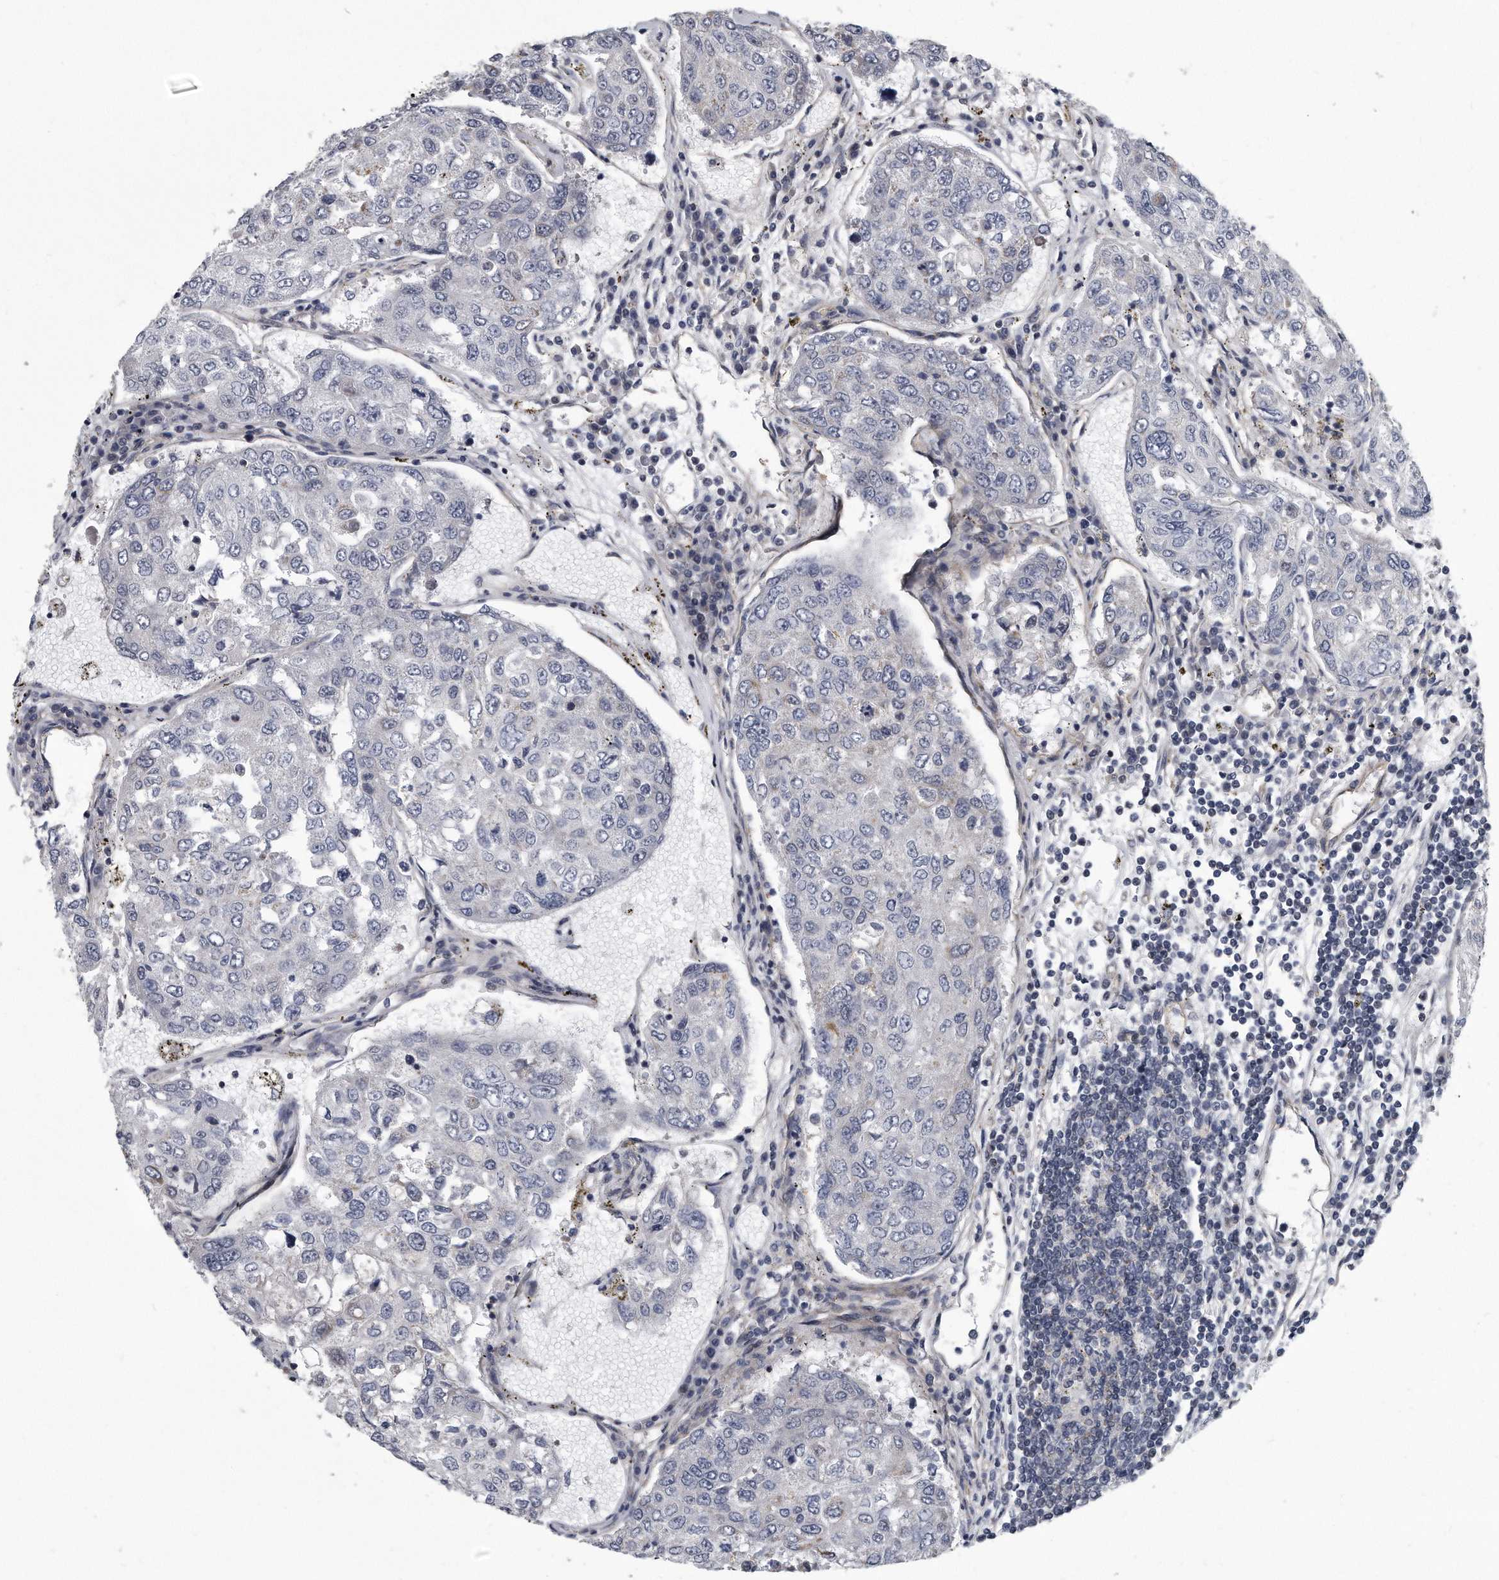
{"staining": {"intensity": "negative", "quantity": "none", "location": "none"}, "tissue": "urothelial cancer", "cell_type": "Tumor cells", "image_type": "cancer", "snomed": [{"axis": "morphology", "description": "Urothelial carcinoma, High grade"}, {"axis": "topography", "description": "Lymph node"}, {"axis": "topography", "description": "Urinary bladder"}], "caption": "This is an immunohistochemistry histopathology image of high-grade urothelial carcinoma. There is no positivity in tumor cells.", "gene": "ARMCX1", "patient": {"sex": "male", "age": 51}}